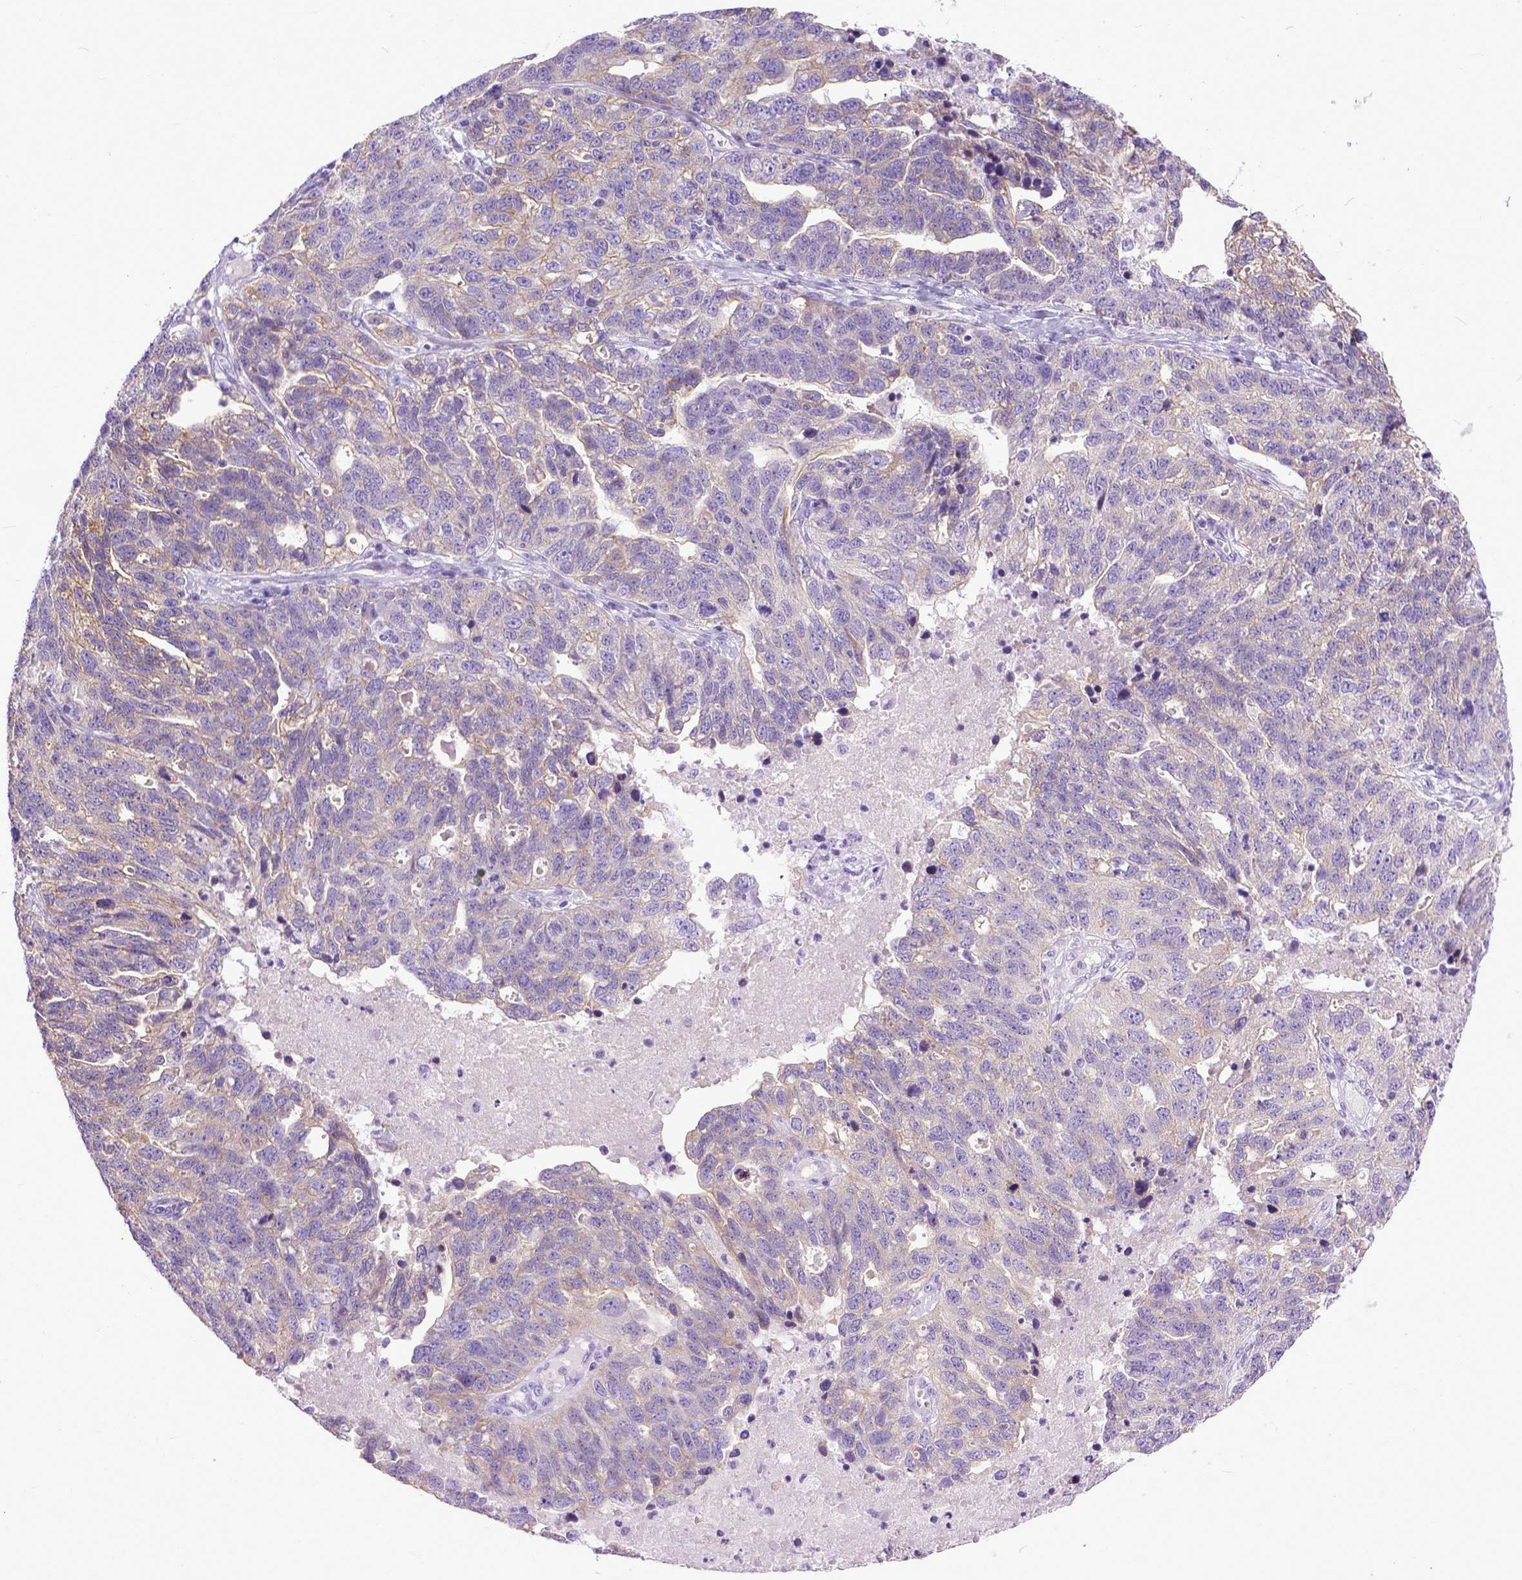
{"staining": {"intensity": "negative", "quantity": "none", "location": "none"}, "tissue": "ovarian cancer", "cell_type": "Tumor cells", "image_type": "cancer", "snomed": [{"axis": "morphology", "description": "Cystadenocarcinoma, serous, NOS"}, {"axis": "topography", "description": "Ovary"}], "caption": "The photomicrograph demonstrates no significant staining in tumor cells of serous cystadenocarcinoma (ovarian). The staining is performed using DAB (3,3'-diaminobenzidine) brown chromogen with nuclei counter-stained in using hematoxylin.", "gene": "PPL", "patient": {"sex": "female", "age": 71}}